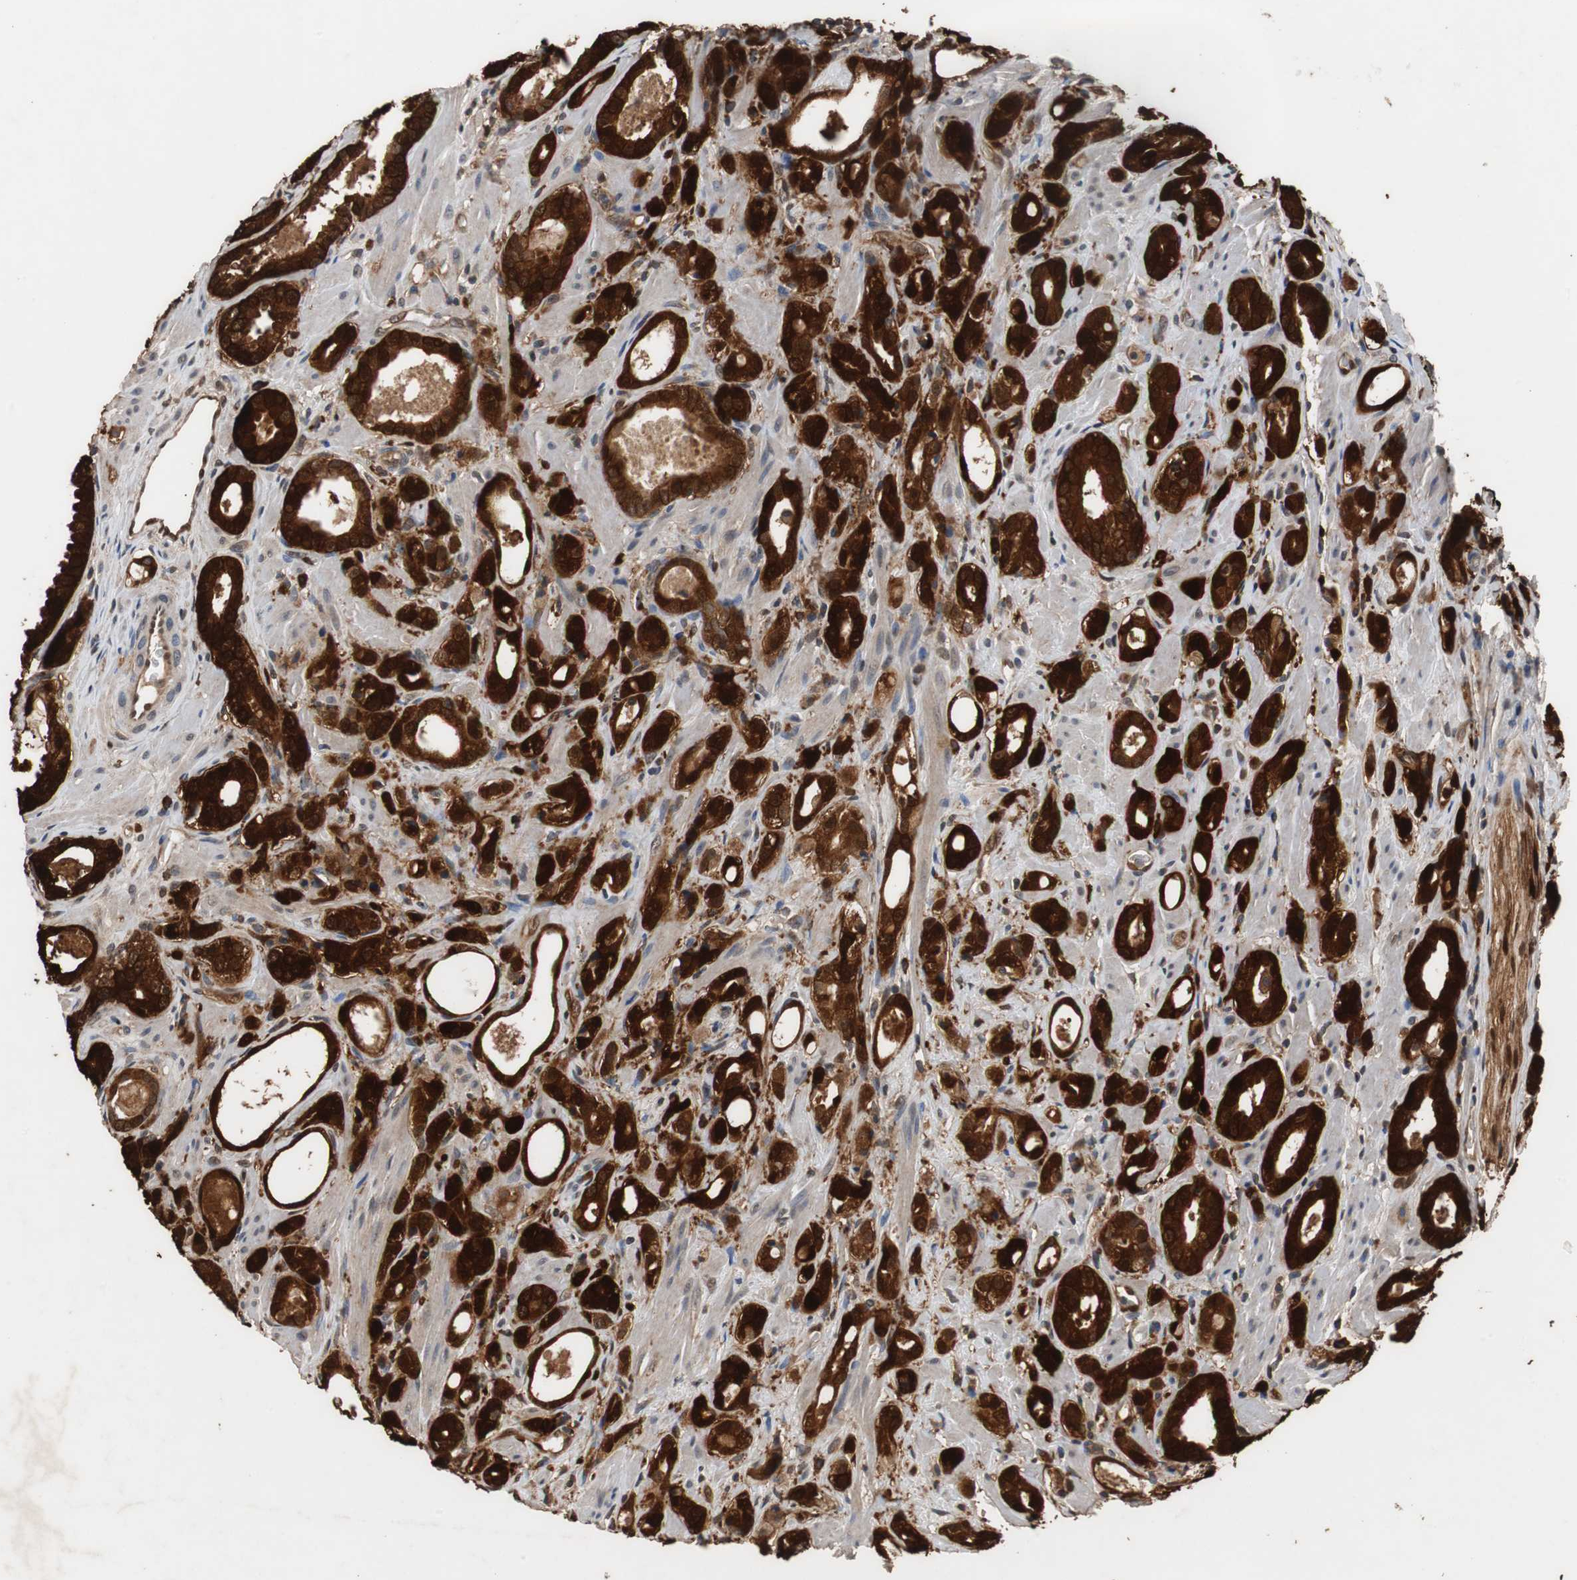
{"staining": {"intensity": "strong", "quantity": ">75%", "location": "cytoplasmic/membranous,nuclear"}, "tissue": "prostate cancer", "cell_type": "Tumor cells", "image_type": "cancer", "snomed": [{"axis": "morphology", "description": "Adenocarcinoma, Low grade"}, {"axis": "topography", "description": "Prostate"}], "caption": "Immunohistochemistry (DAB) staining of adenocarcinoma (low-grade) (prostate) demonstrates strong cytoplasmic/membranous and nuclear protein expression in approximately >75% of tumor cells. (DAB (3,3'-diaminobenzidine) = brown stain, brightfield microscopy at high magnification).", "gene": "NDRG1", "patient": {"sex": "male", "age": 57}}